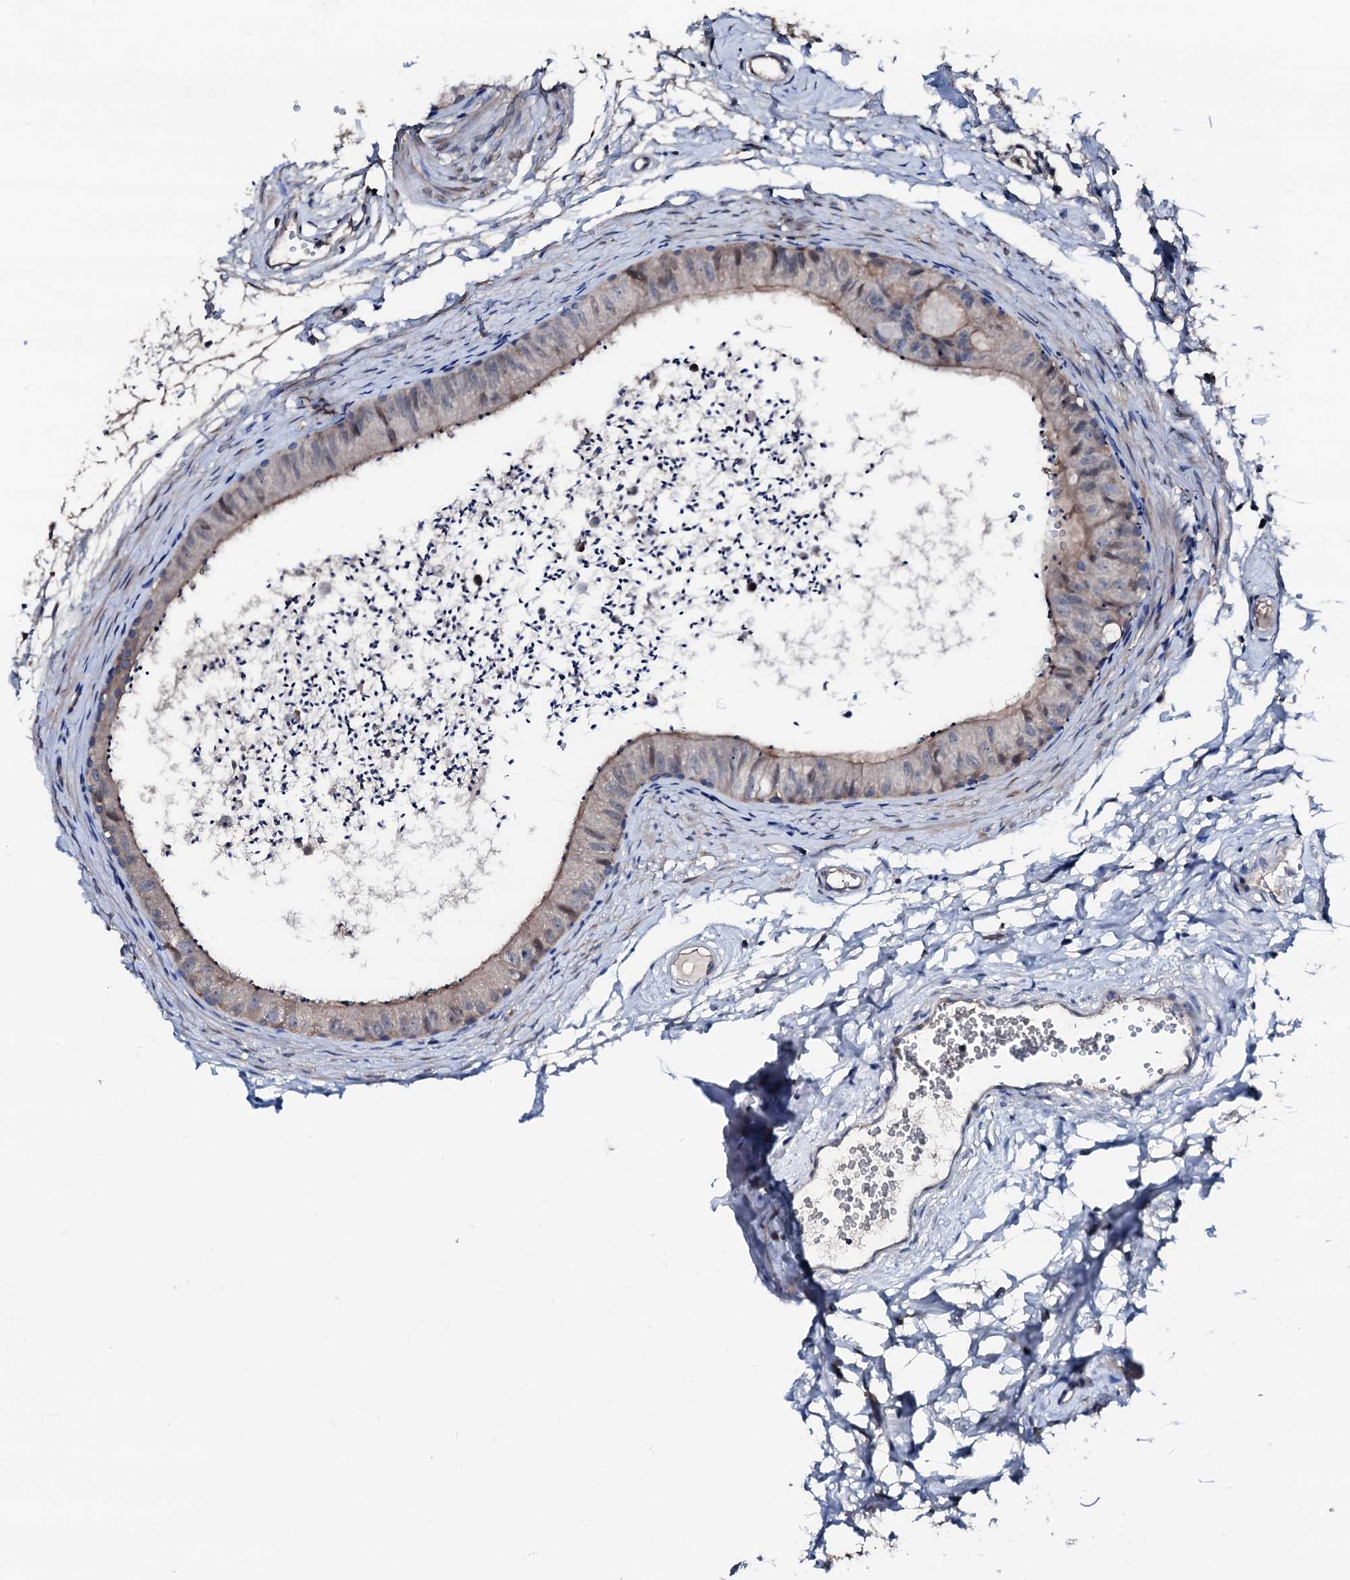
{"staining": {"intensity": "weak", "quantity": "<25%", "location": "cytoplasmic/membranous"}, "tissue": "epididymis", "cell_type": "Glandular cells", "image_type": "normal", "snomed": [{"axis": "morphology", "description": "Normal tissue, NOS"}, {"axis": "topography", "description": "Epididymis"}], "caption": "The photomicrograph shows no staining of glandular cells in unremarkable epididymis.", "gene": "TRAFD1", "patient": {"sex": "male", "age": 56}}